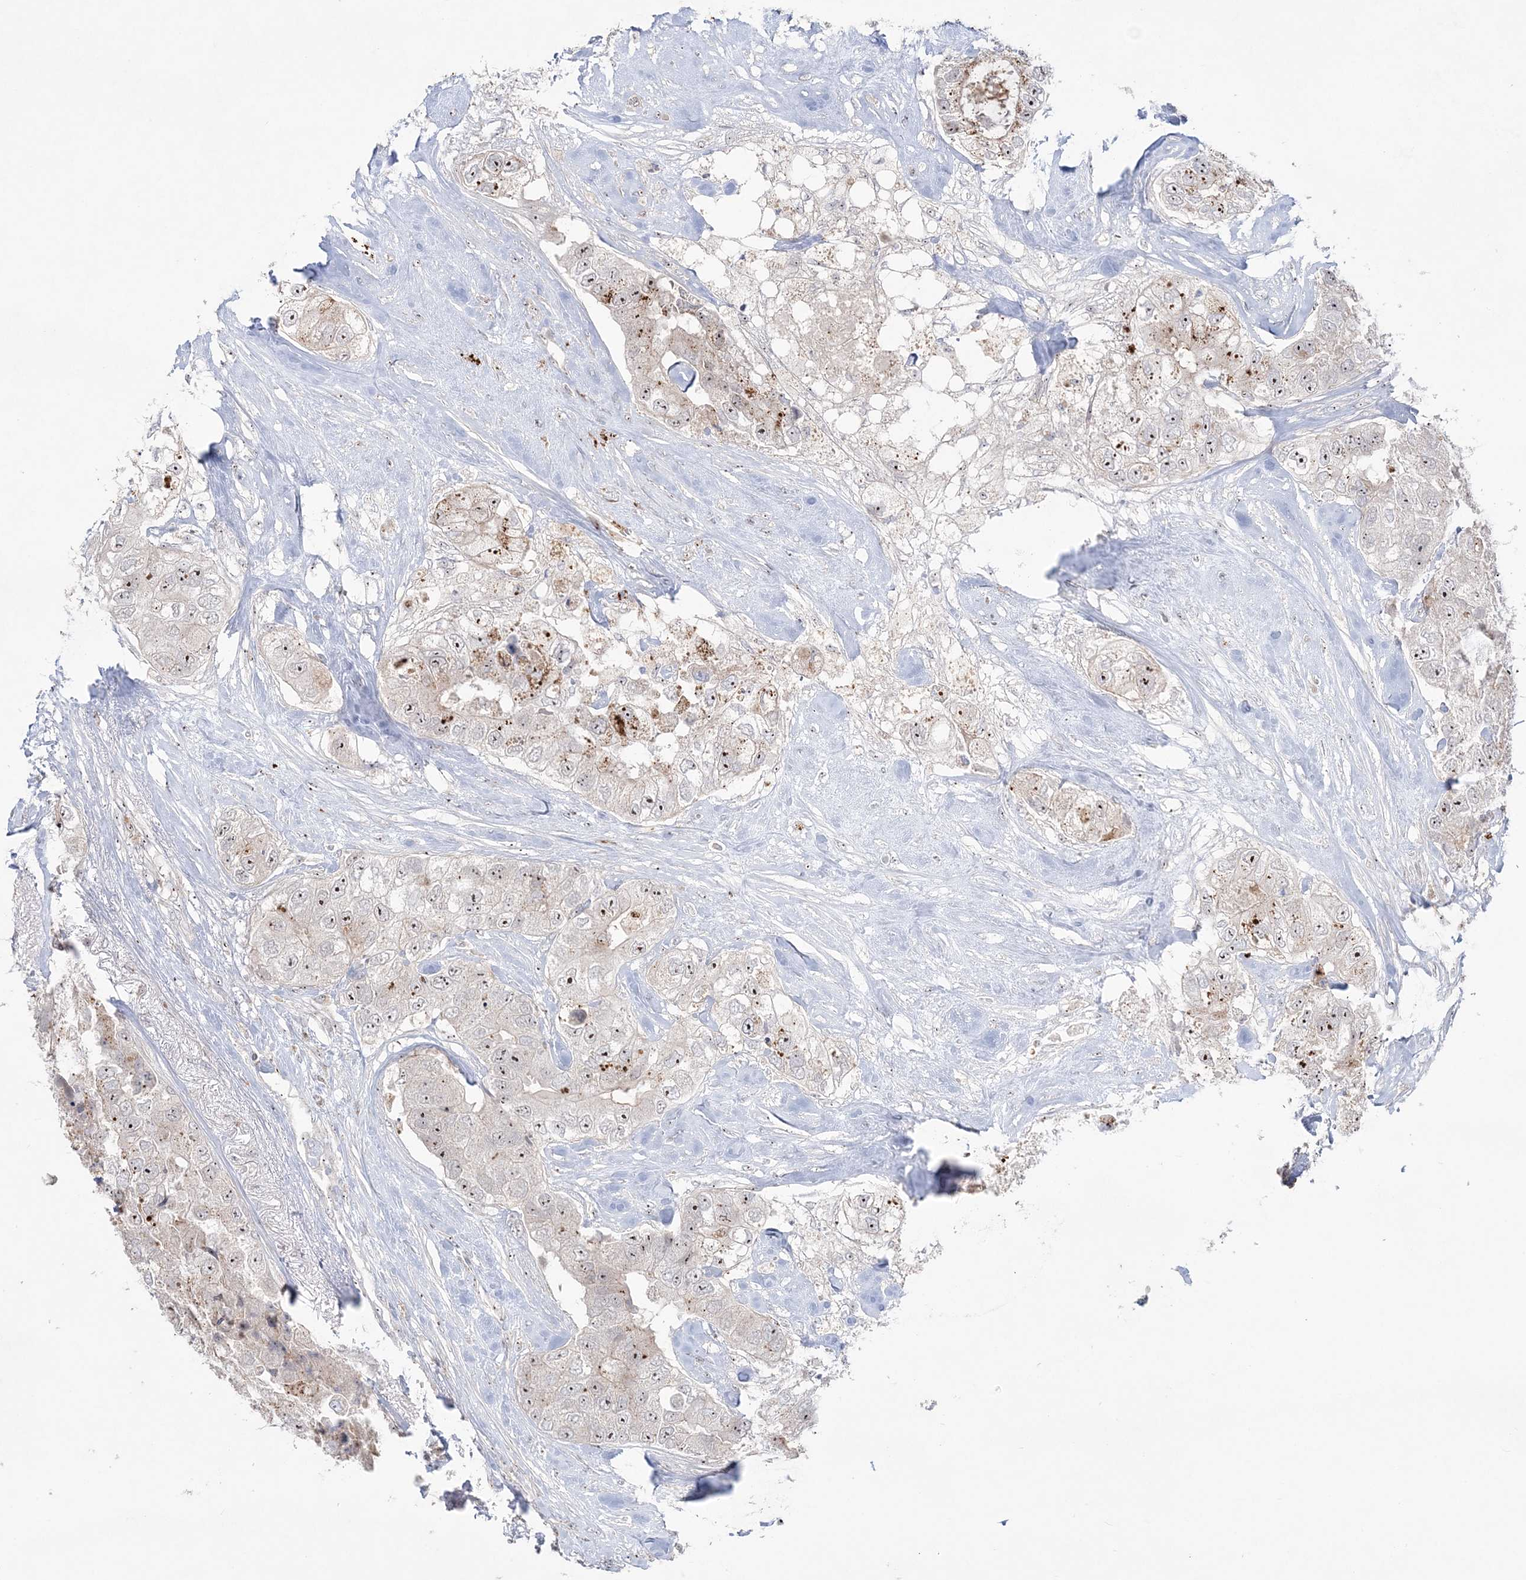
{"staining": {"intensity": "moderate", "quantity": "25%-75%", "location": "nuclear"}, "tissue": "breast cancer", "cell_type": "Tumor cells", "image_type": "cancer", "snomed": [{"axis": "morphology", "description": "Duct carcinoma"}, {"axis": "topography", "description": "Breast"}], "caption": "IHC image of neoplastic tissue: human breast cancer stained using IHC demonstrates medium levels of moderate protein expression localized specifically in the nuclear of tumor cells, appearing as a nuclear brown color.", "gene": "SH3BP4", "patient": {"sex": "female", "age": 62}}